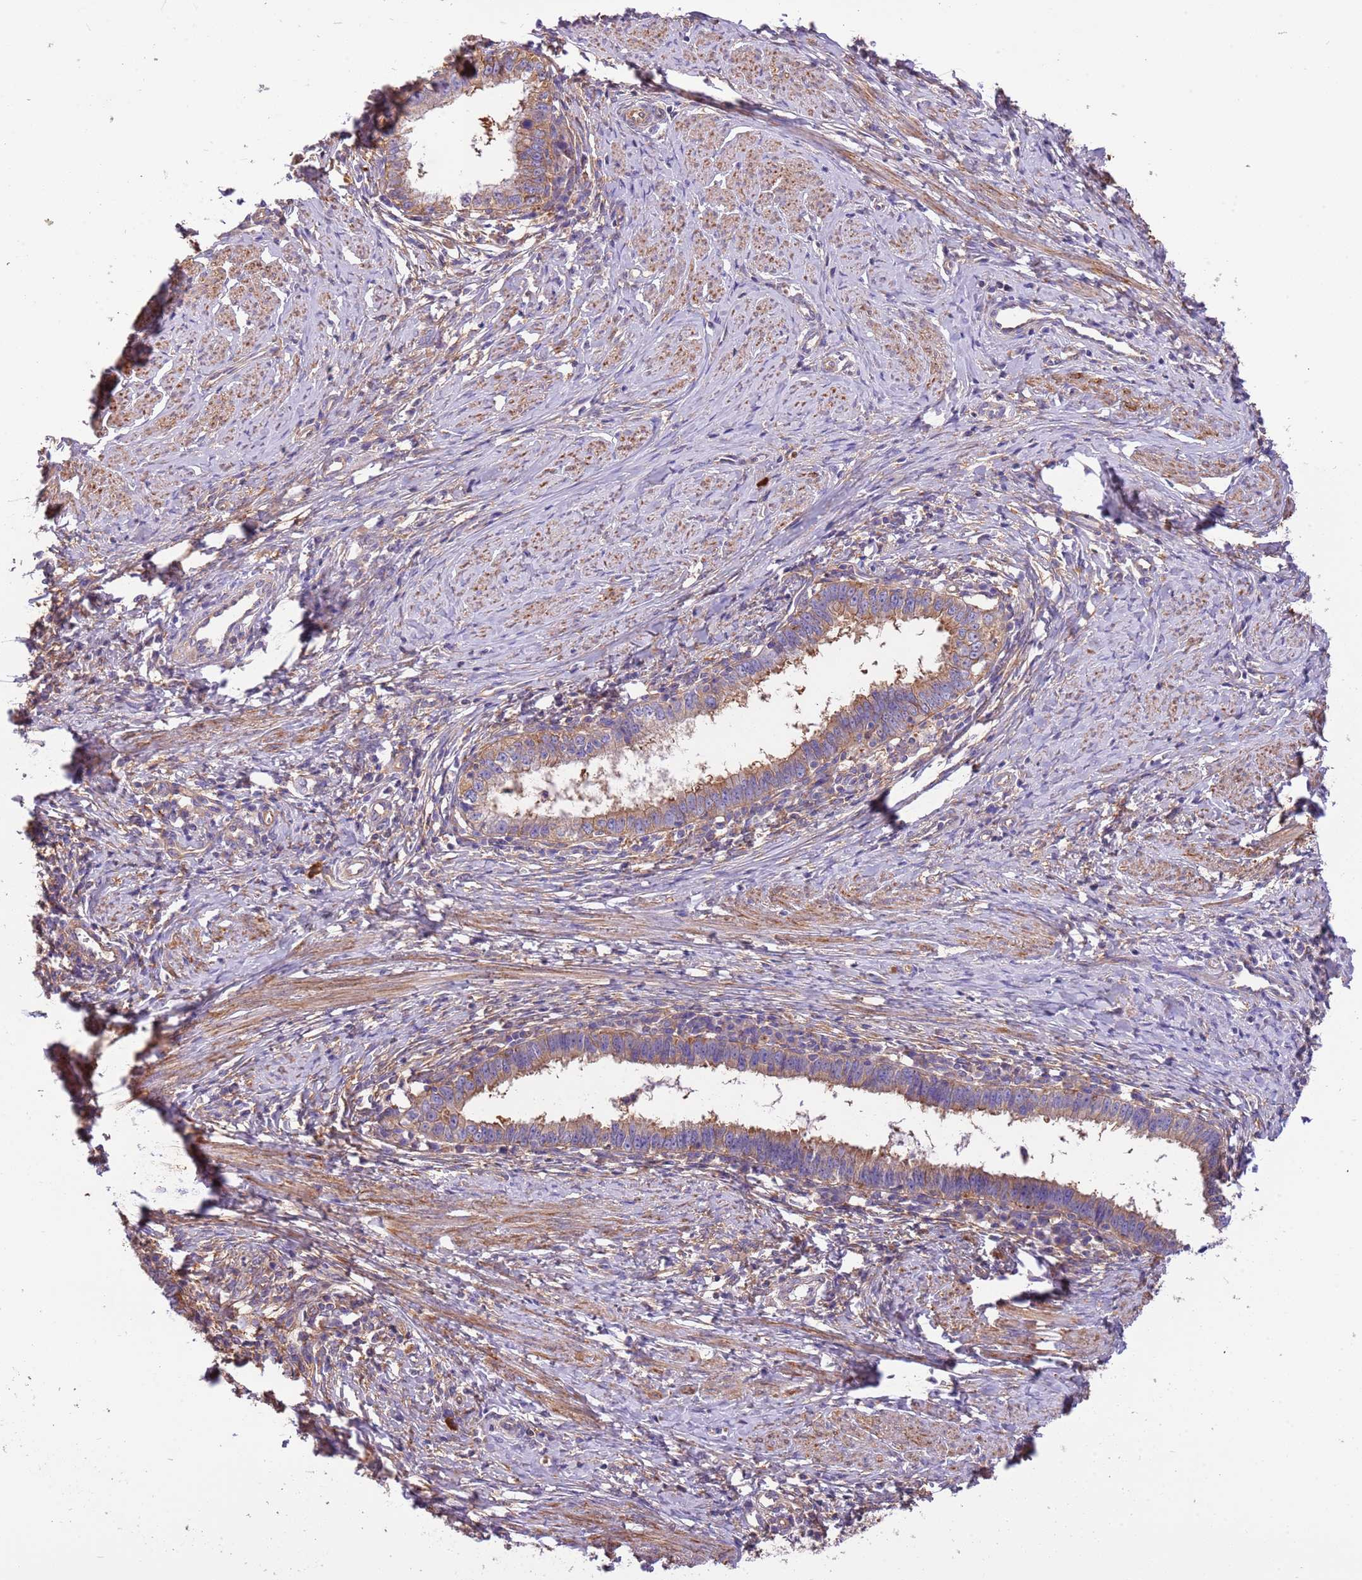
{"staining": {"intensity": "moderate", "quantity": ">75%", "location": "cytoplasmic/membranous"}, "tissue": "cervical cancer", "cell_type": "Tumor cells", "image_type": "cancer", "snomed": [{"axis": "morphology", "description": "Adenocarcinoma, NOS"}, {"axis": "topography", "description": "Cervix"}], "caption": "A high-resolution histopathology image shows immunohistochemistry staining of cervical adenocarcinoma, which demonstrates moderate cytoplasmic/membranous positivity in about >75% of tumor cells.", "gene": "NAALADL1", "patient": {"sex": "female", "age": 36}}